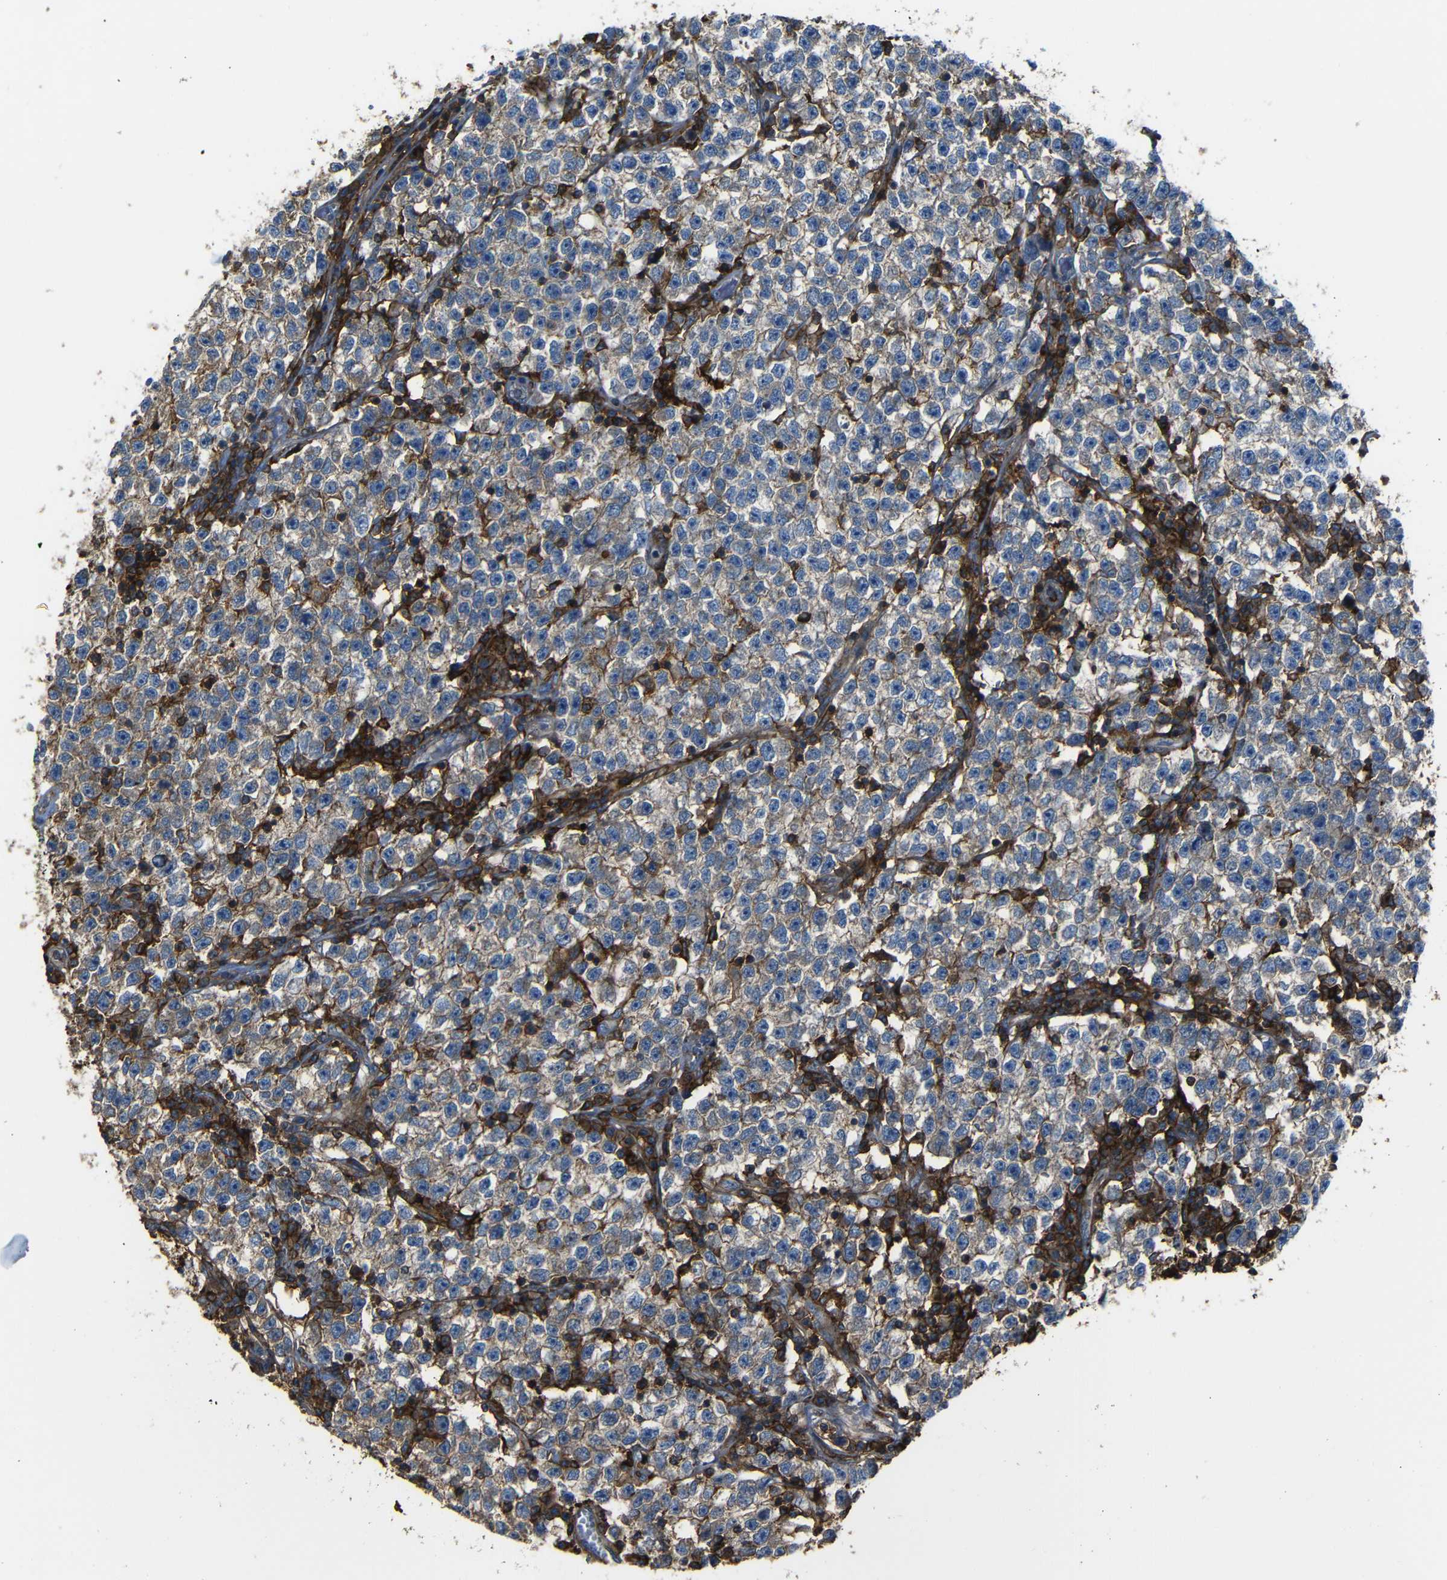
{"staining": {"intensity": "weak", "quantity": "<25%", "location": "cytoplasmic/membranous"}, "tissue": "testis cancer", "cell_type": "Tumor cells", "image_type": "cancer", "snomed": [{"axis": "morphology", "description": "Seminoma, NOS"}, {"axis": "topography", "description": "Testis"}], "caption": "The micrograph shows no staining of tumor cells in testis cancer (seminoma).", "gene": "ADGRE5", "patient": {"sex": "male", "age": 22}}